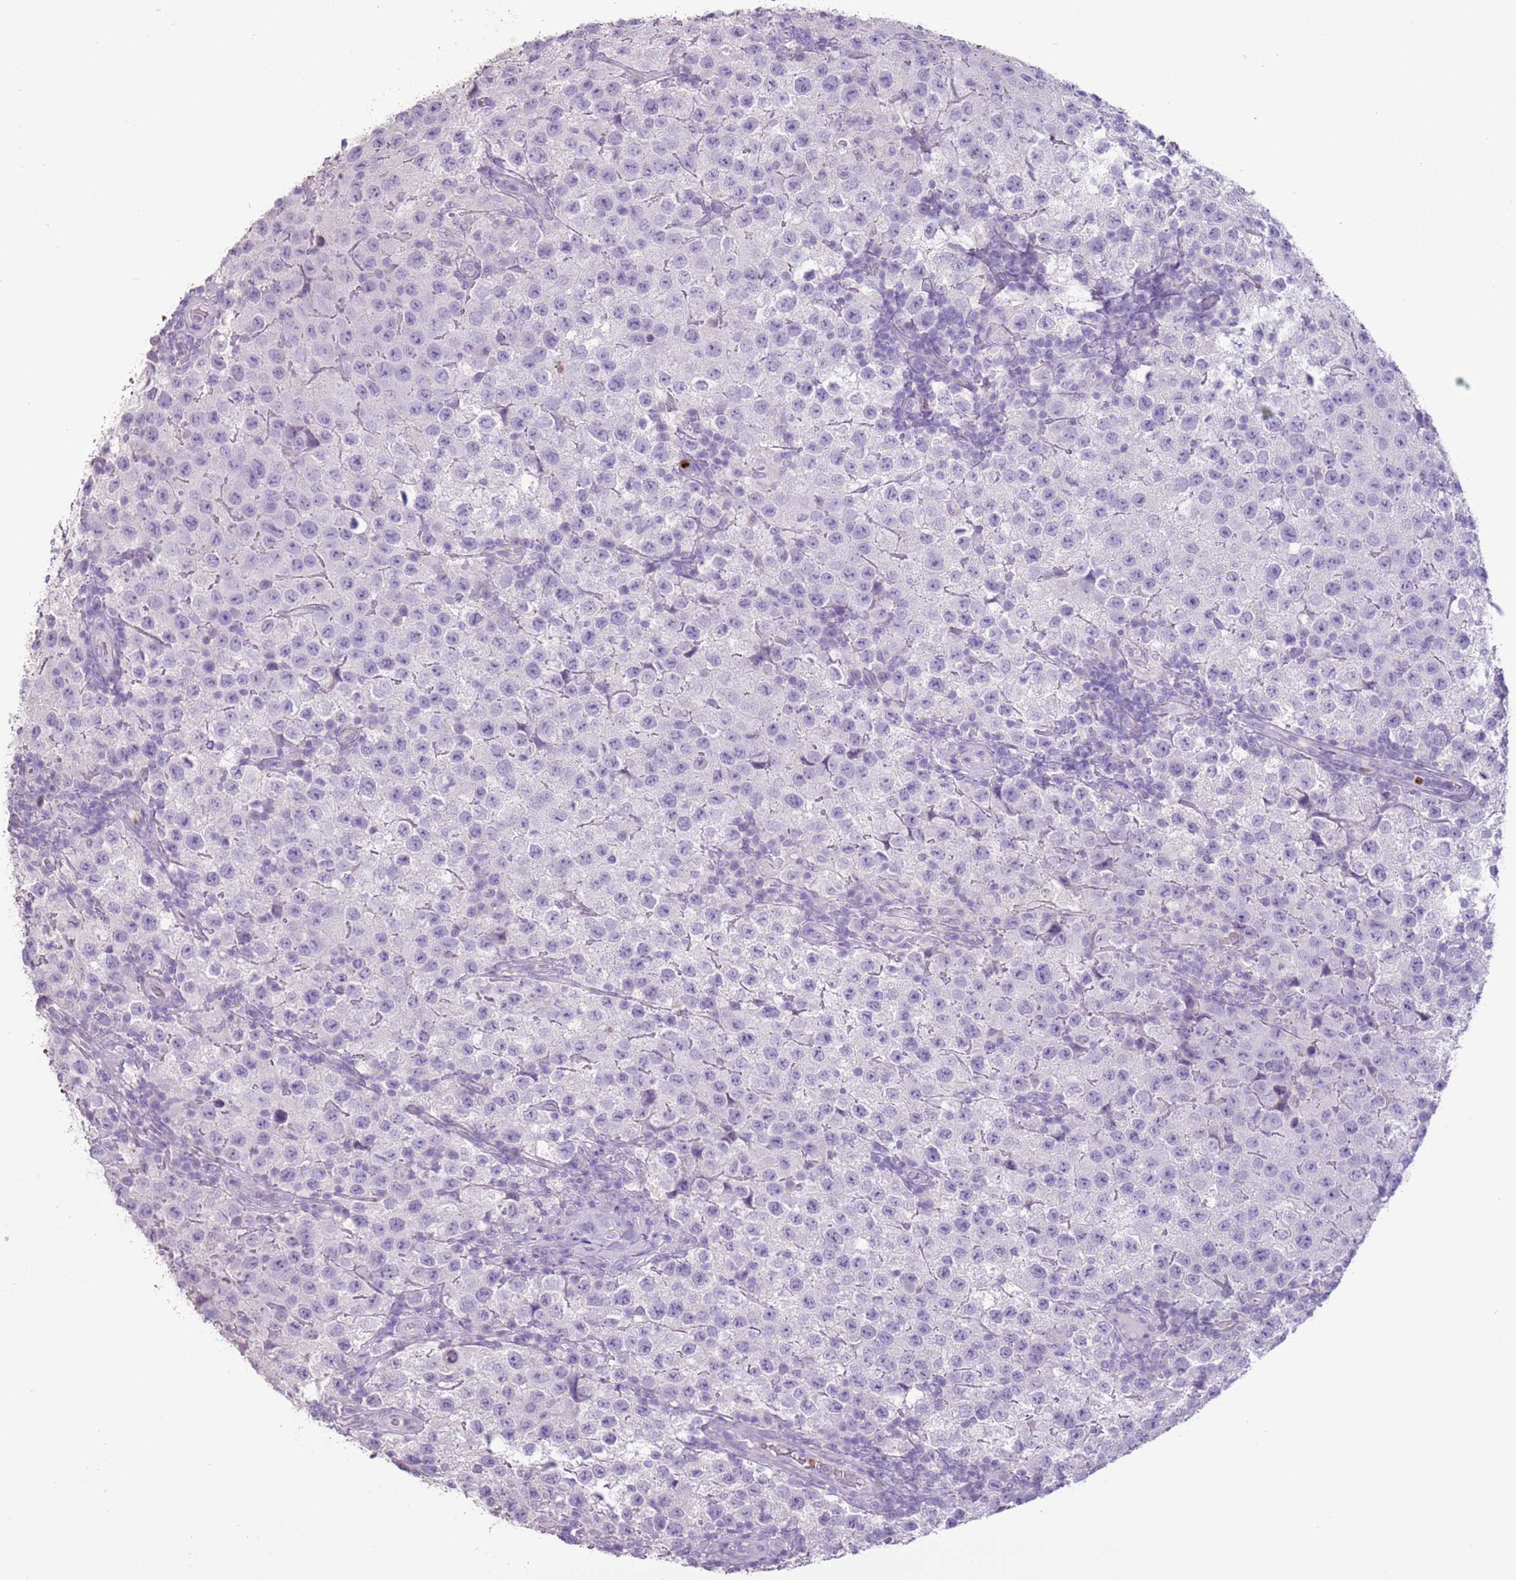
{"staining": {"intensity": "negative", "quantity": "none", "location": "none"}, "tissue": "testis cancer", "cell_type": "Tumor cells", "image_type": "cancer", "snomed": [{"axis": "morphology", "description": "Seminoma, NOS"}, {"axis": "morphology", "description": "Carcinoma, Embryonal, NOS"}, {"axis": "topography", "description": "Testis"}], "caption": "Tumor cells show no significant staining in testis embryonal carcinoma.", "gene": "CELF6", "patient": {"sex": "male", "age": 41}}